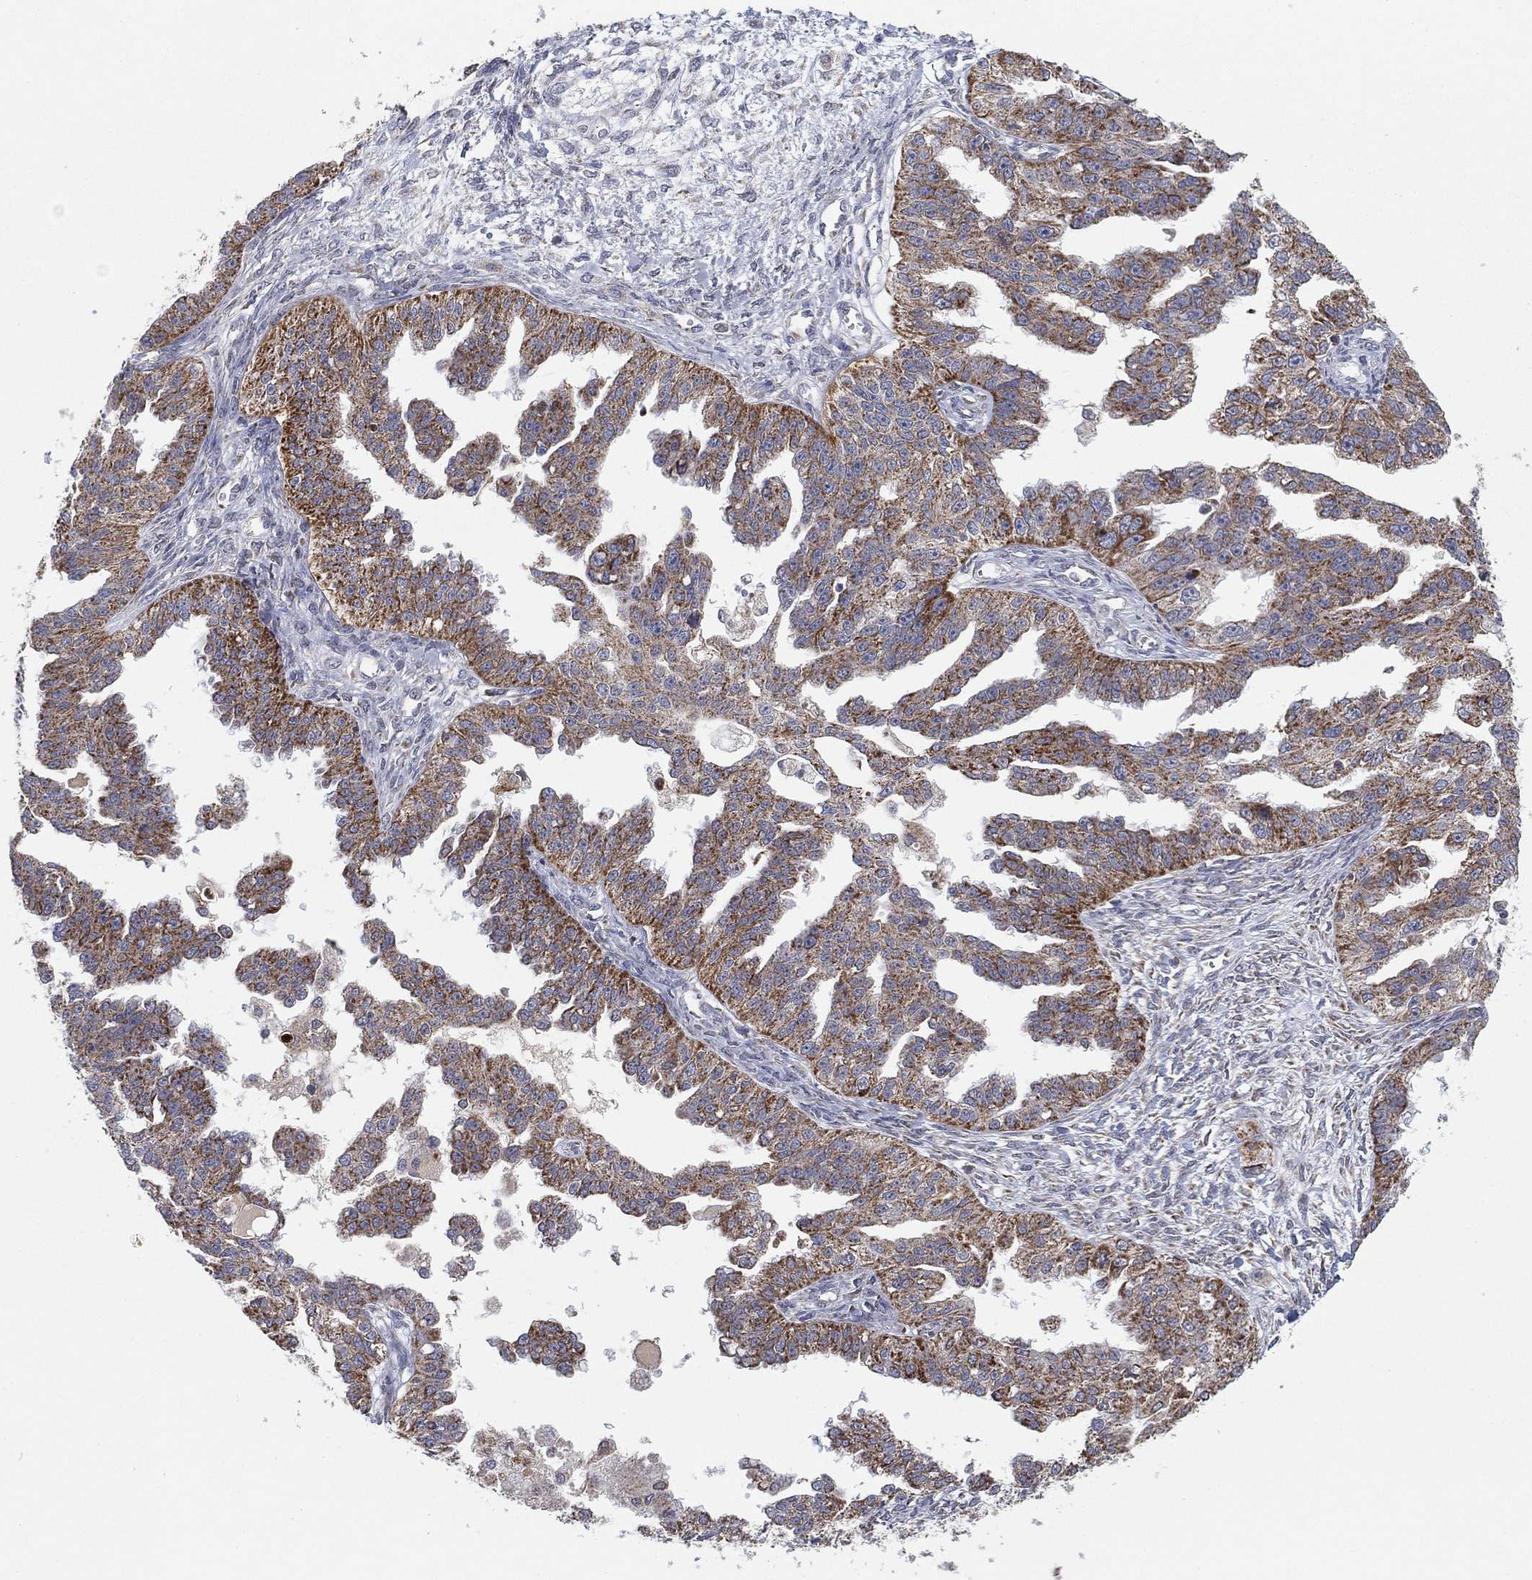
{"staining": {"intensity": "moderate", "quantity": ">75%", "location": "cytoplasmic/membranous"}, "tissue": "ovarian cancer", "cell_type": "Tumor cells", "image_type": "cancer", "snomed": [{"axis": "morphology", "description": "Cystadenocarcinoma, serous, NOS"}, {"axis": "topography", "description": "Ovary"}], "caption": "Brown immunohistochemical staining in serous cystadenocarcinoma (ovarian) exhibits moderate cytoplasmic/membranous positivity in approximately >75% of tumor cells. The staining was performed using DAB to visualize the protein expression in brown, while the nuclei were stained in blue with hematoxylin (Magnification: 20x).", "gene": "PSMG4", "patient": {"sex": "female", "age": 58}}